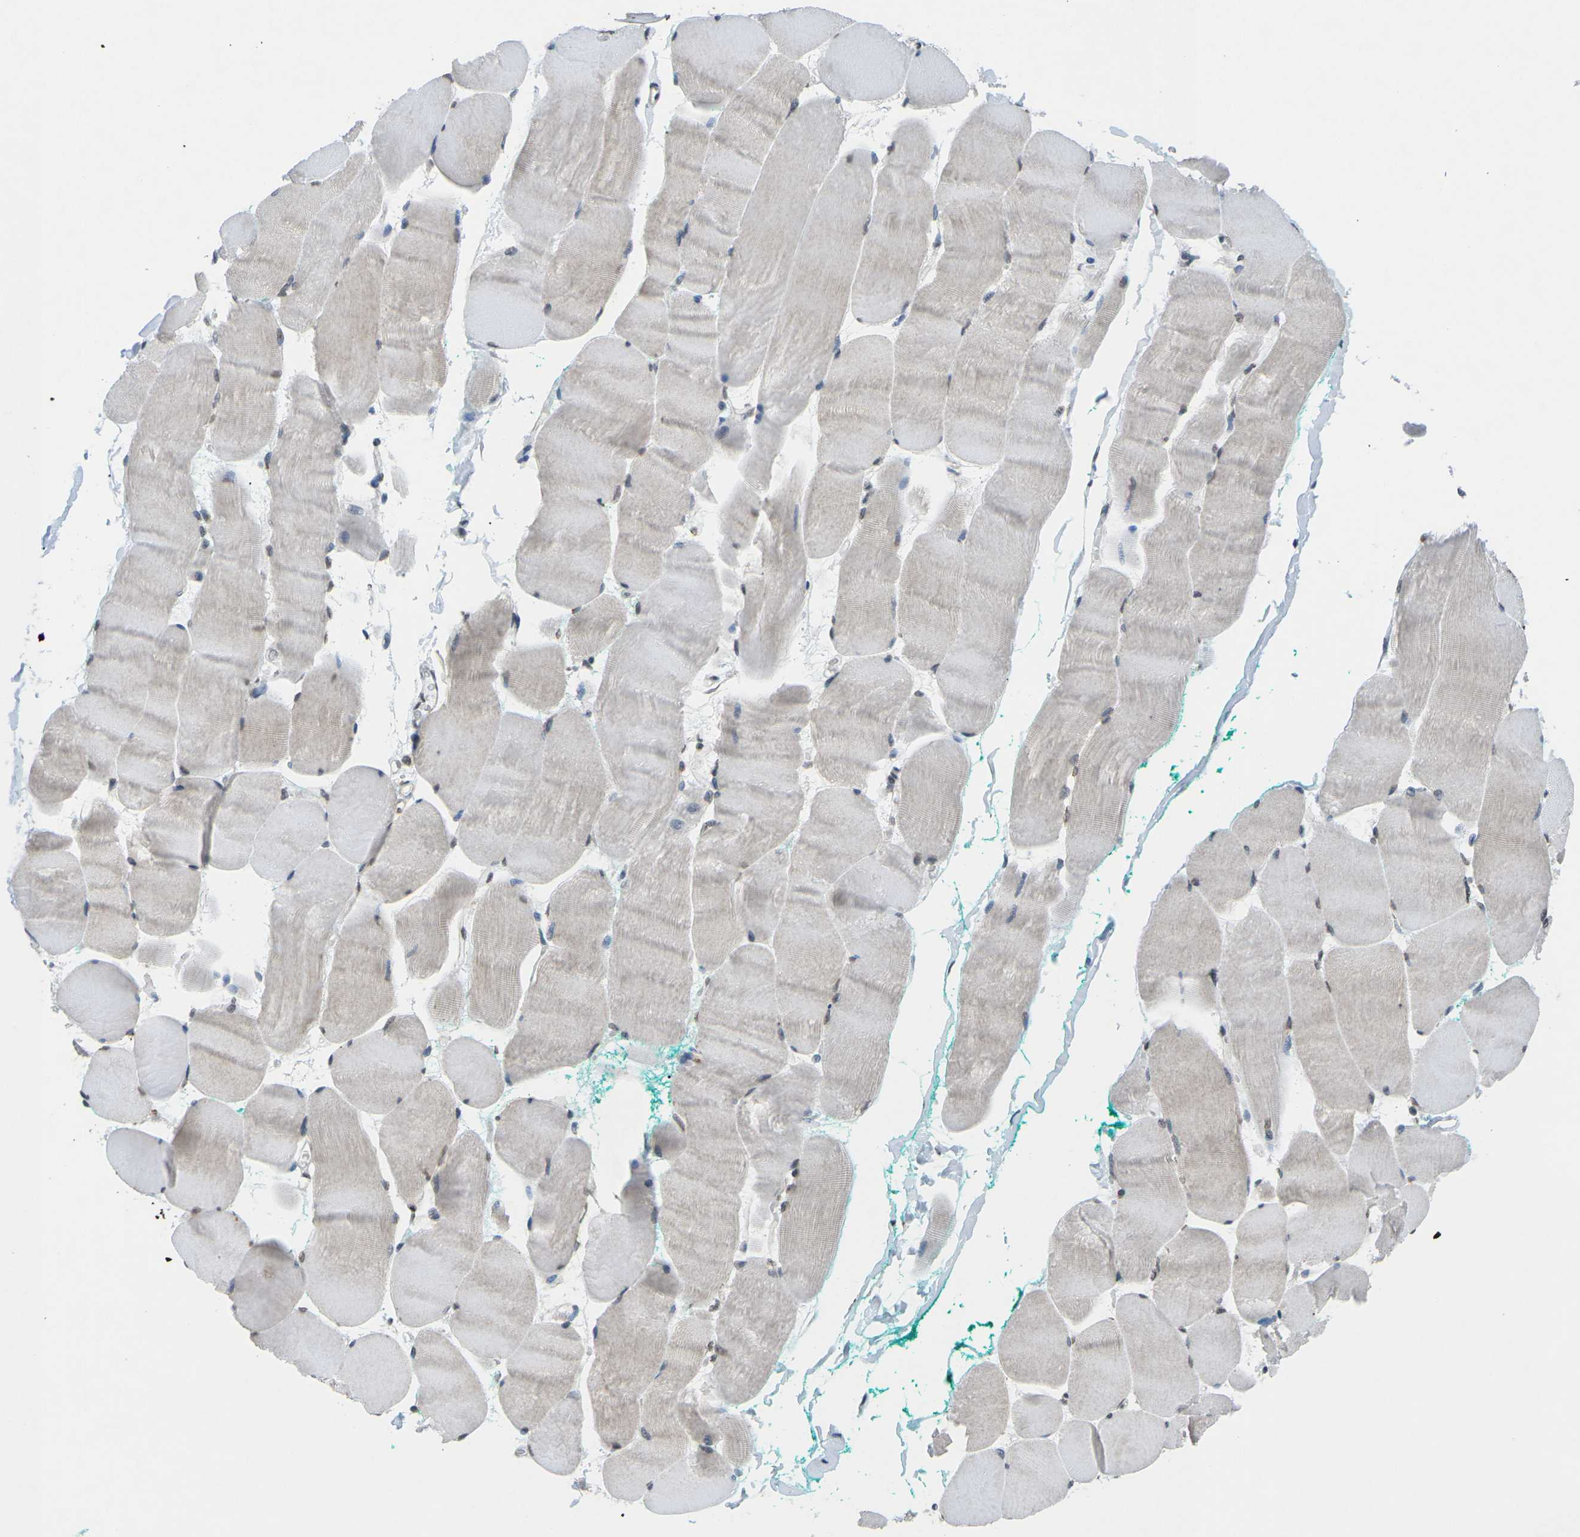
{"staining": {"intensity": "weak", "quantity": "<25%", "location": "cytoplasmic/membranous,nuclear"}, "tissue": "skeletal muscle", "cell_type": "Myocytes", "image_type": "normal", "snomed": [{"axis": "morphology", "description": "Normal tissue, NOS"}, {"axis": "morphology", "description": "Squamous cell carcinoma, NOS"}, {"axis": "topography", "description": "Skeletal muscle"}], "caption": "Photomicrograph shows no protein expression in myocytes of unremarkable skeletal muscle. (Immunohistochemistry, brightfield microscopy, high magnification).", "gene": "TFR2", "patient": {"sex": "male", "age": 51}}